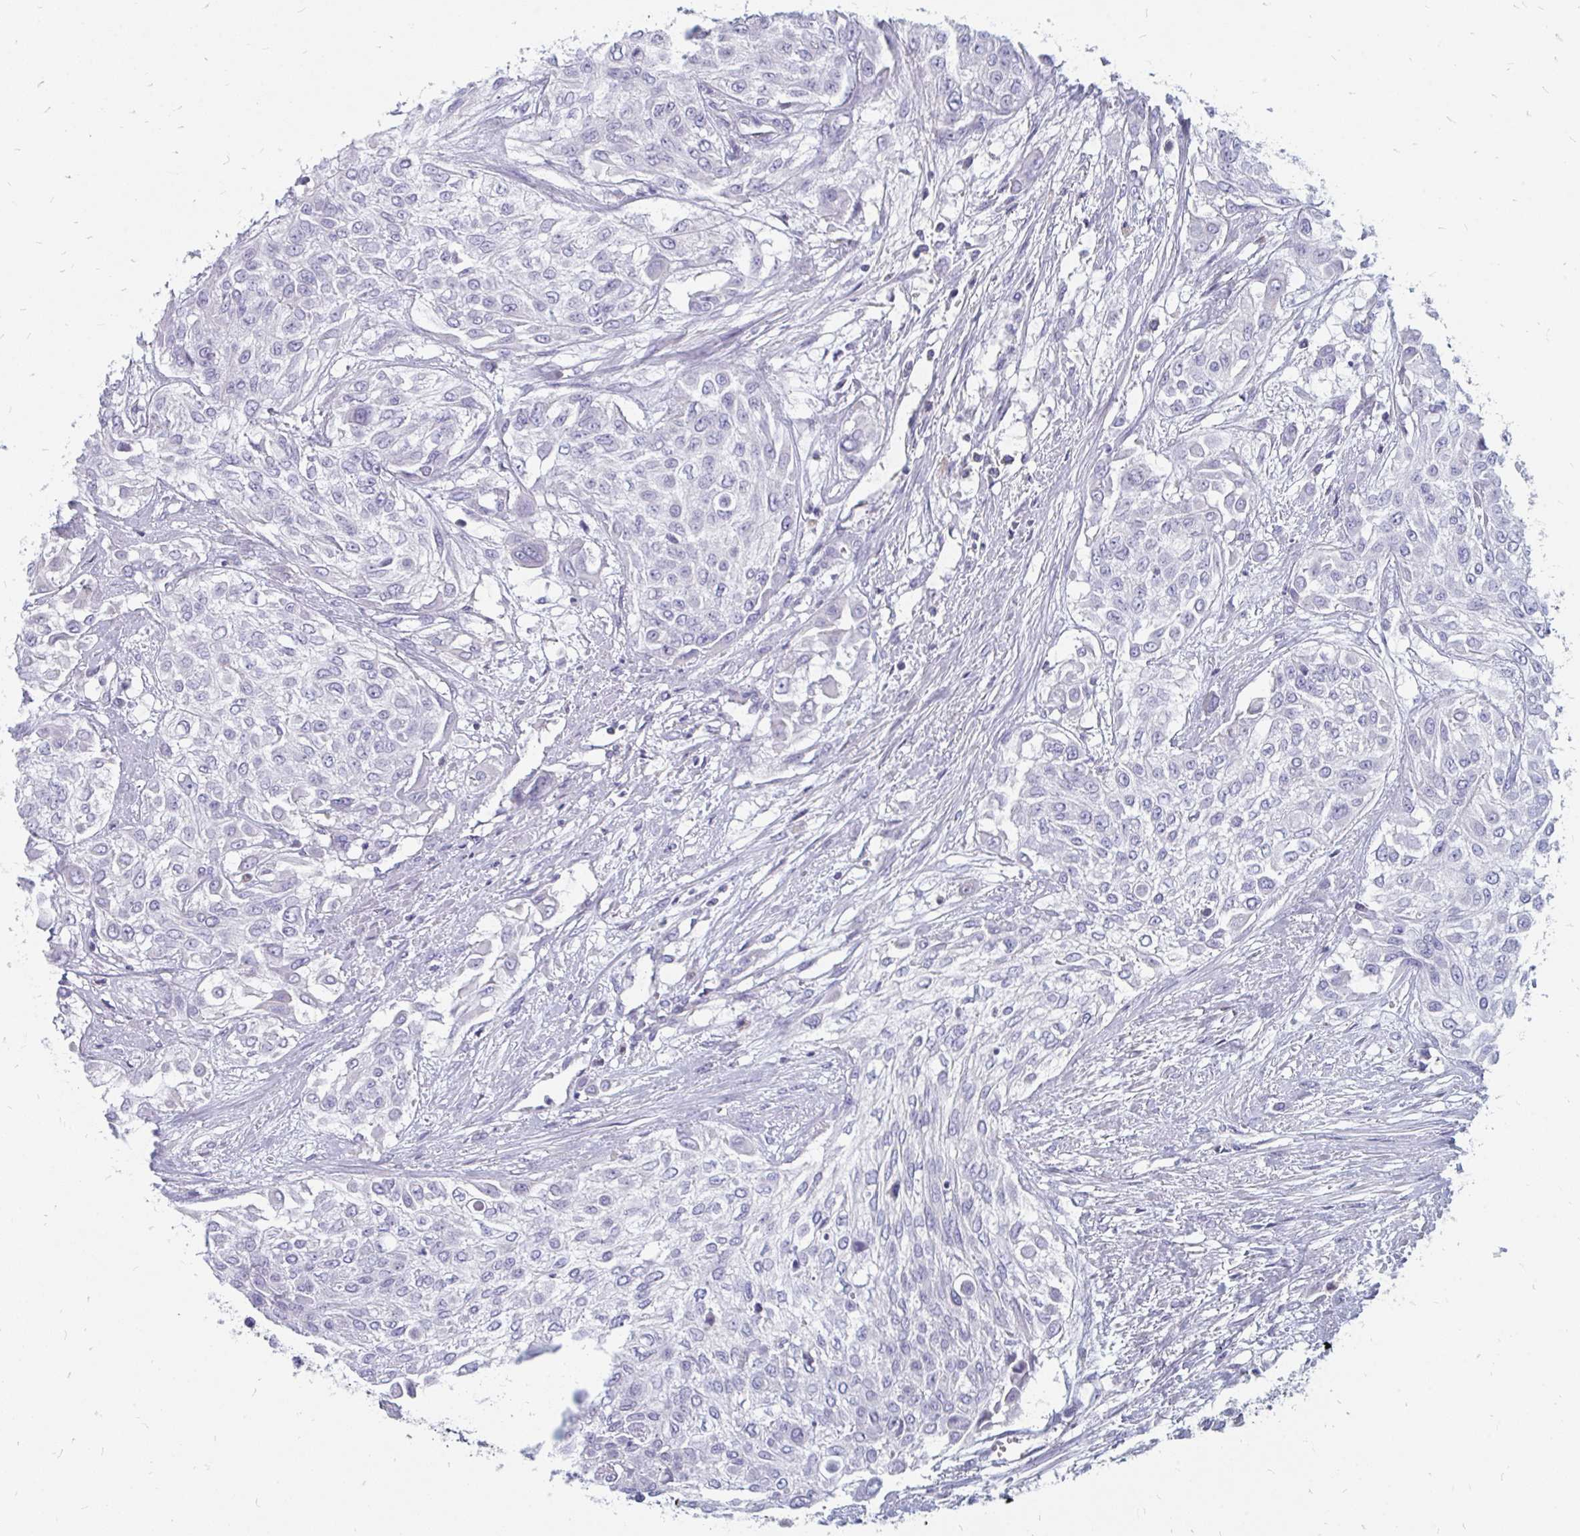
{"staining": {"intensity": "negative", "quantity": "none", "location": "none"}, "tissue": "urothelial cancer", "cell_type": "Tumor cells", "image_type": "cancer", "snomed": [{"axis": "morphology", "description": "Urothelial carcinoma, High grade"}, {"axis": "topography", "description": "Urinary bladder"}], "caption": "Histopathology image shows no significant protein positivity in tumor cells of high-grade urothelial carcinoma.", "gene": "OR10V1", "patient": {"sex": "male", "age": 57}}